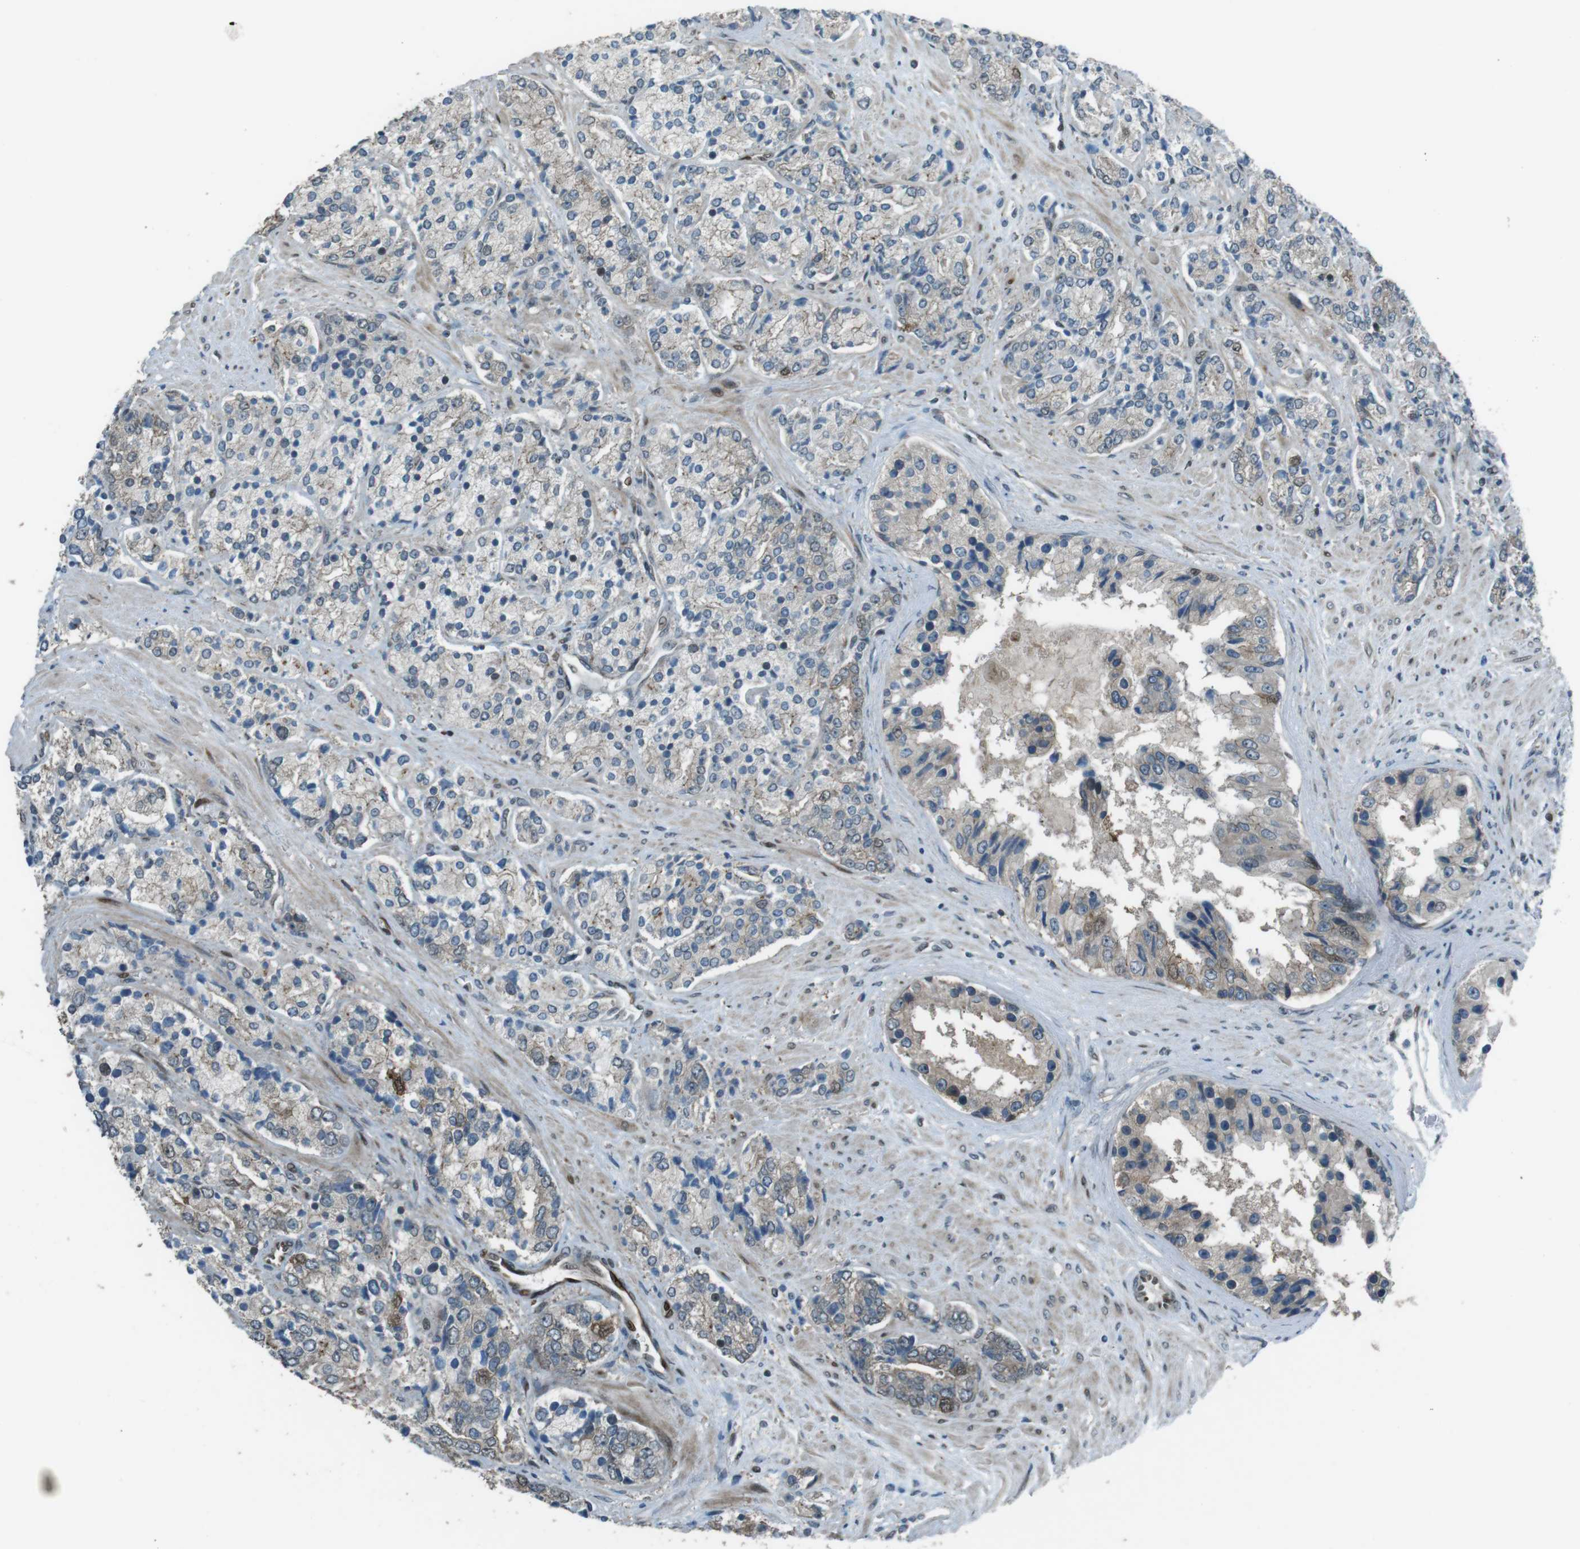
{"staining": {"intensity": "negative", "quantity": "none", "location": "none"}, "tissue": "prostate cancer", "cell_type": "Tumor cells", "image_type": "cancer", "snomed": [{"axis": "morphology", "description": "Adenocarcinoma, High grade"}, {"axis": "topography", "description": "Prostate"}], "caption": "Adenocarcinoma (high-grade) (prostate) was stained to show a protein in brown. There is no significant positivity in tumor cells.", "gene": "ZNF330", "patient": {"sex": "male", "age": 71}}